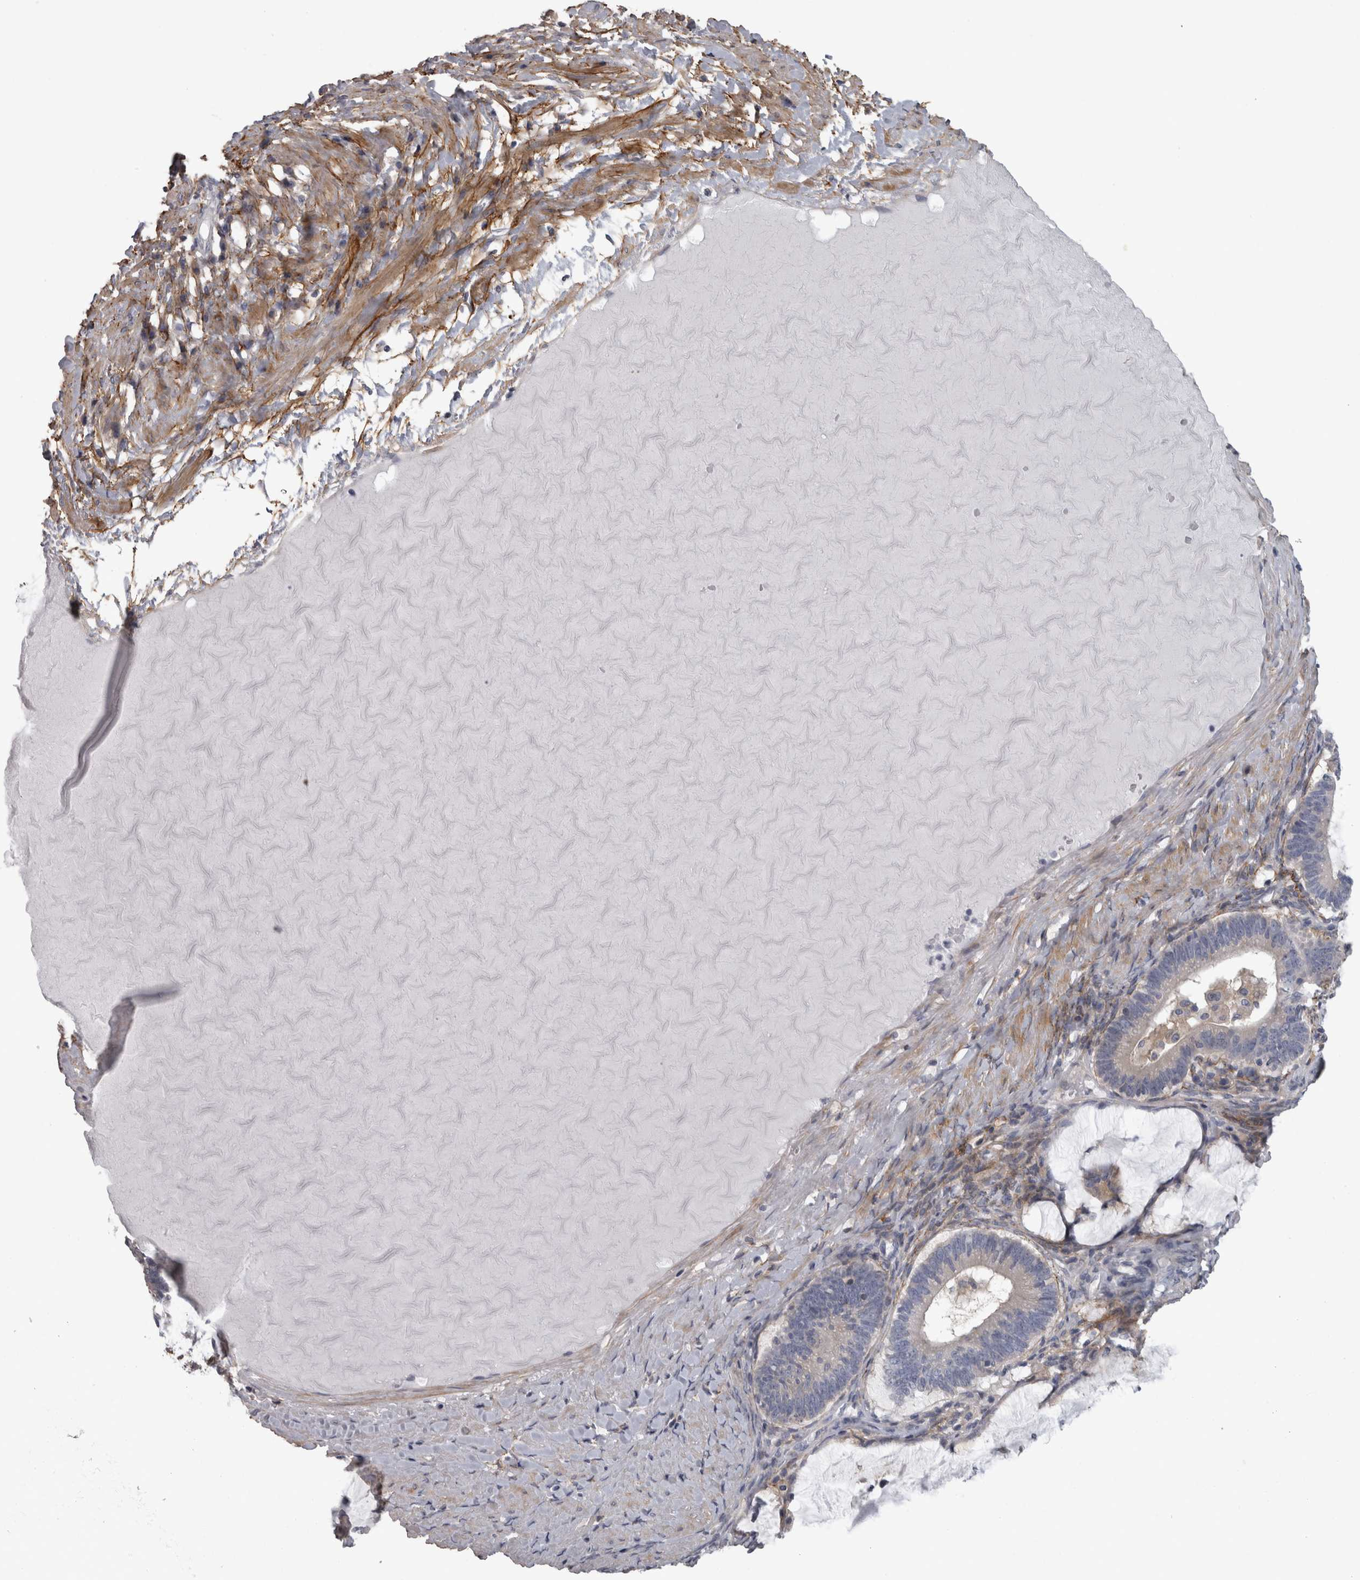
{"staining": {"intensity": "negative", "quantity": "none", "location": "none"}, "tissue": "ovarian cancer", "cell_type": "Tumor cells", "image_type": "cancer", "snomed": [{"axis": "morphology", "description": "Cystadenocarcinoma, mucinous, NOS"}, {"axis": "topography", "description": "Ovary"}], "caption": "Protein analysis of ovarian mucinous cystadenocarcinoma shows no significant staining in tumor cells.", "gene": "EFEMP2", "patient": {"sex": "female", "age": 61}}